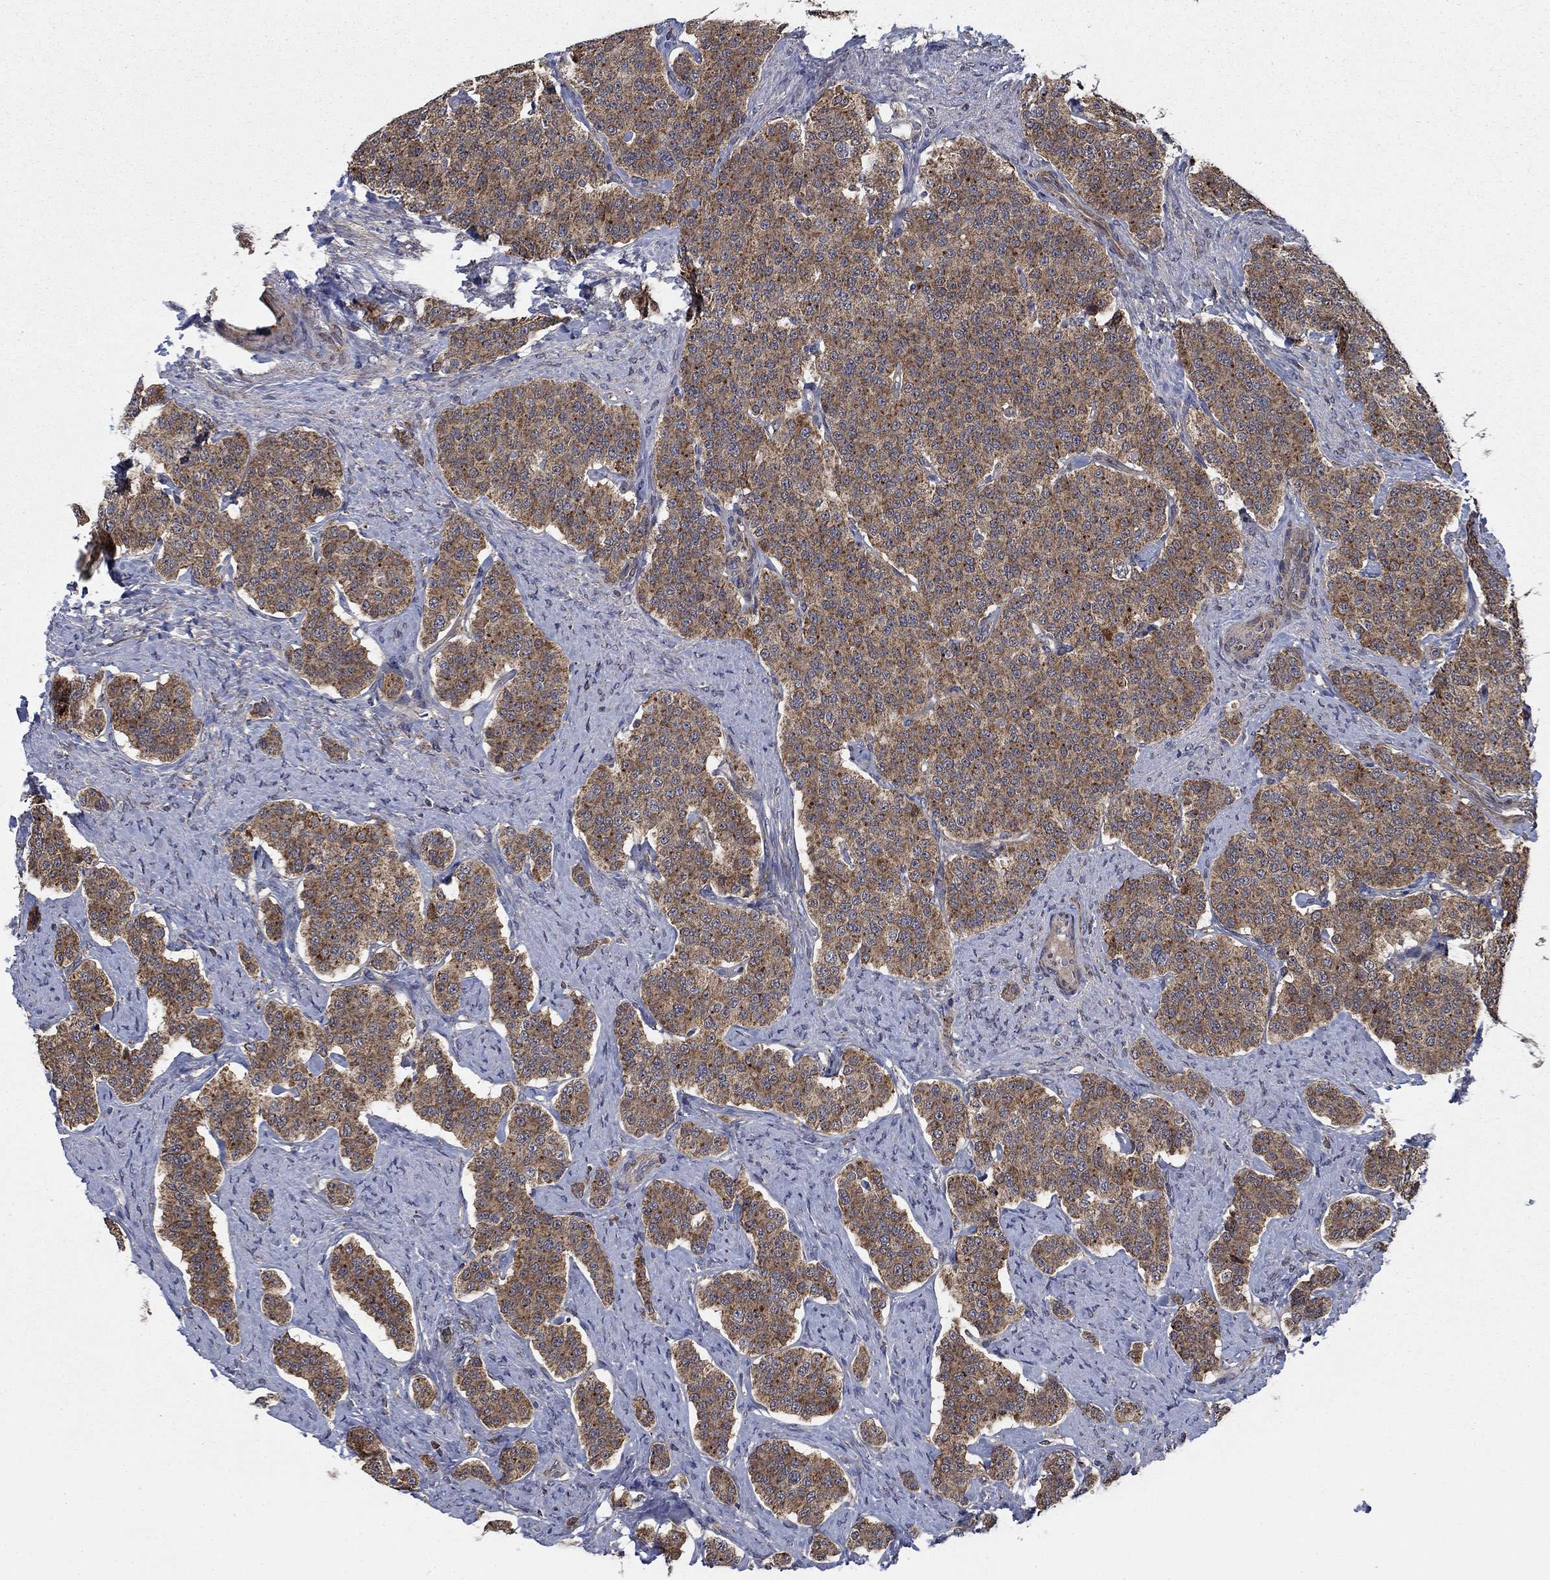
{"staining": {"intensity": "moderate", "quantity": ">75%", "location": "cytoplasmic/membranous"}, "tissue": "carcinoid", "cell_type": "Tumor cells", "image_type": "cancer", "snomed": [{"axis": "morphology", "description": "Carcinoid, malignant, NOS"}, {"axis": "topography", "description": "Small intestine"}], "caption": "Moderate cytoplasmic/membranous positivity is appreciated in about >75% of tumor cells in carcinoid.", "gene": "NME7", "patient": {"sex": "female", "age": 58}}